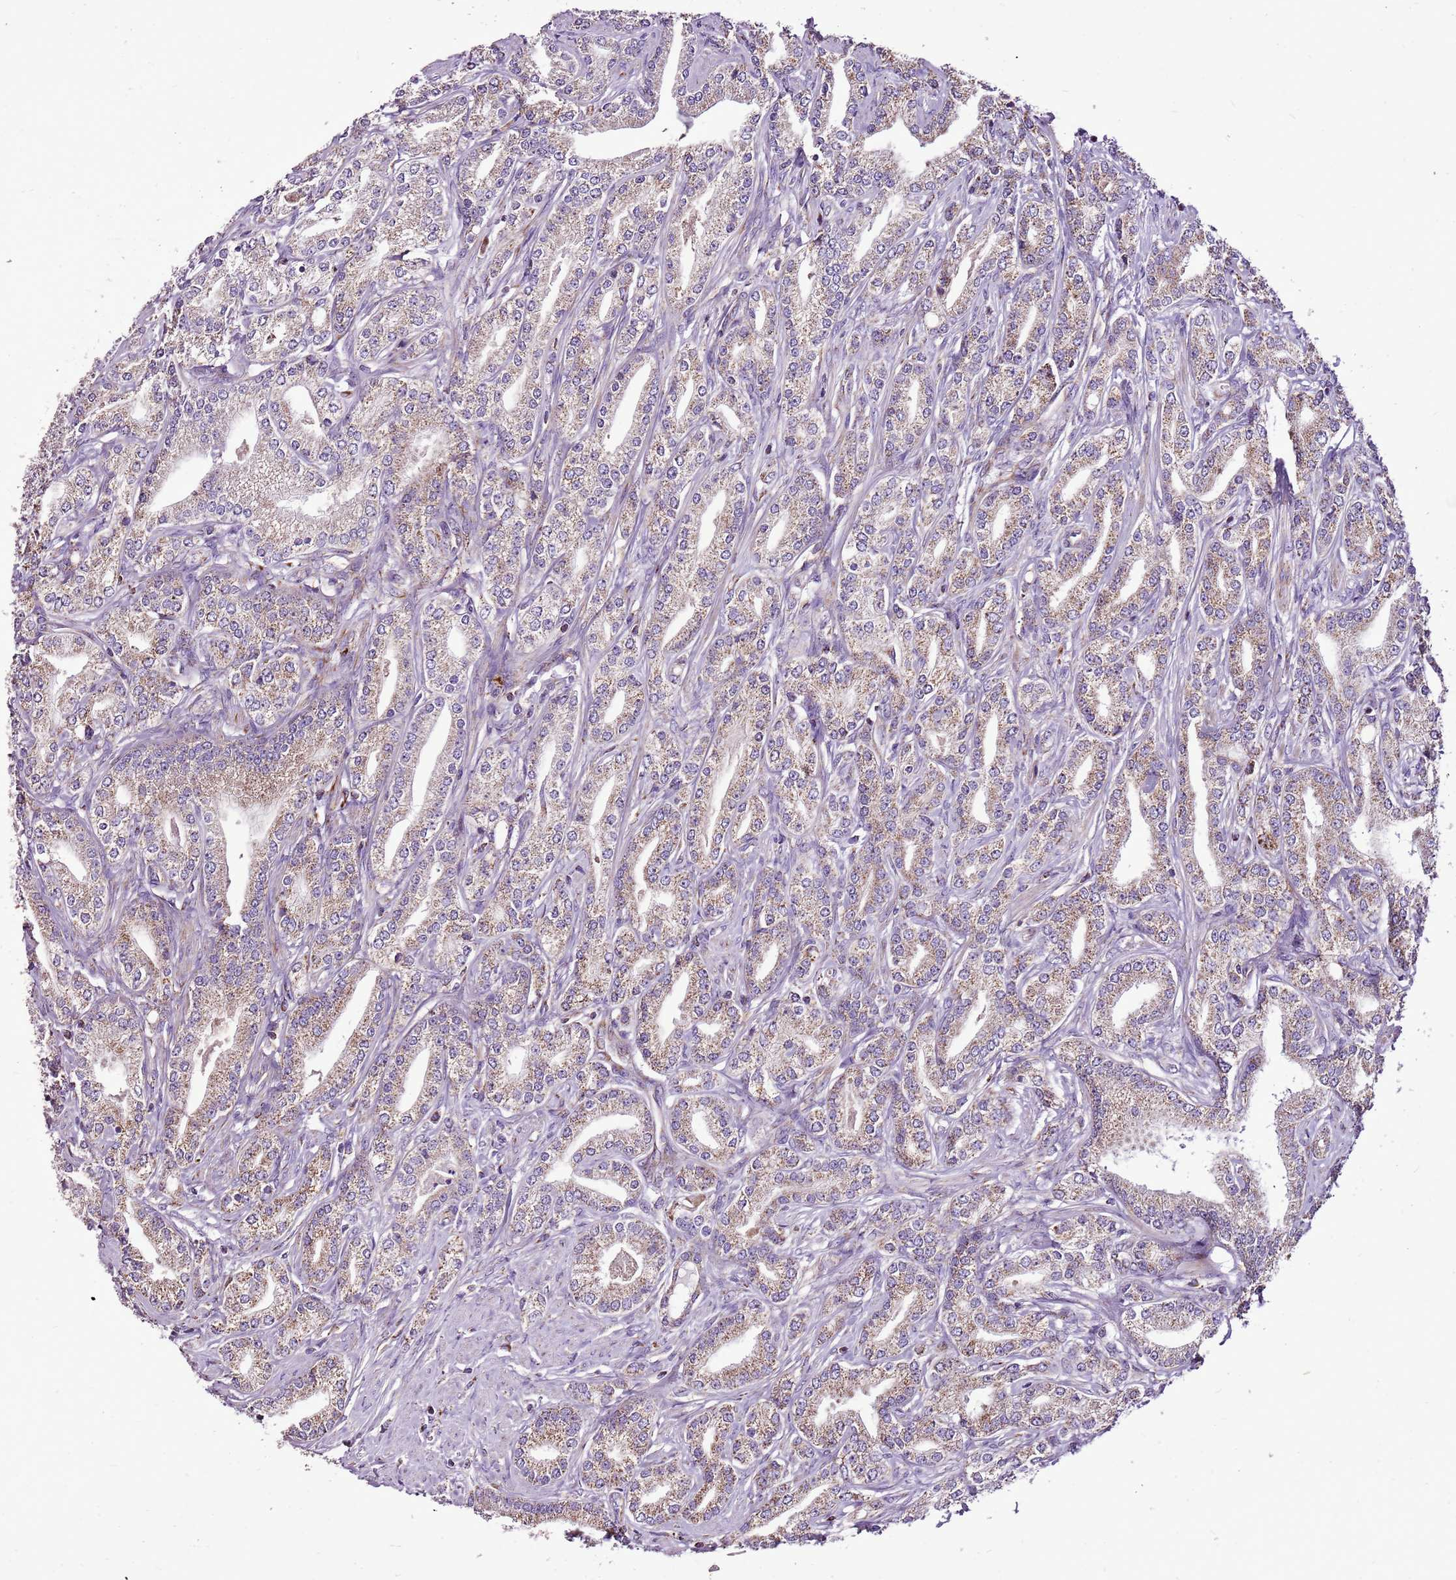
{"staining": {"intensity": "weak", "quantity": ">75%", "location": "cytoplasmic/membranous"}, "tissue": "prostate cancer", "cell_type": "Tumor cells", "image_type": "cancer", "snomed": [{"axis": "morphology", "description": "Adenocarcinoma, High grade"}, {"axis": "topography", "description": "Prostate"}], "caption": "IHC (DAB) staining of prostate cancer (high-grade adenocarcinoma) shows weak cytoplasmic/membranous protein positivity in approximately >75% of tumor cells.", "gene": "GCDH", "patient": {"sex": "male", "age": 66}}